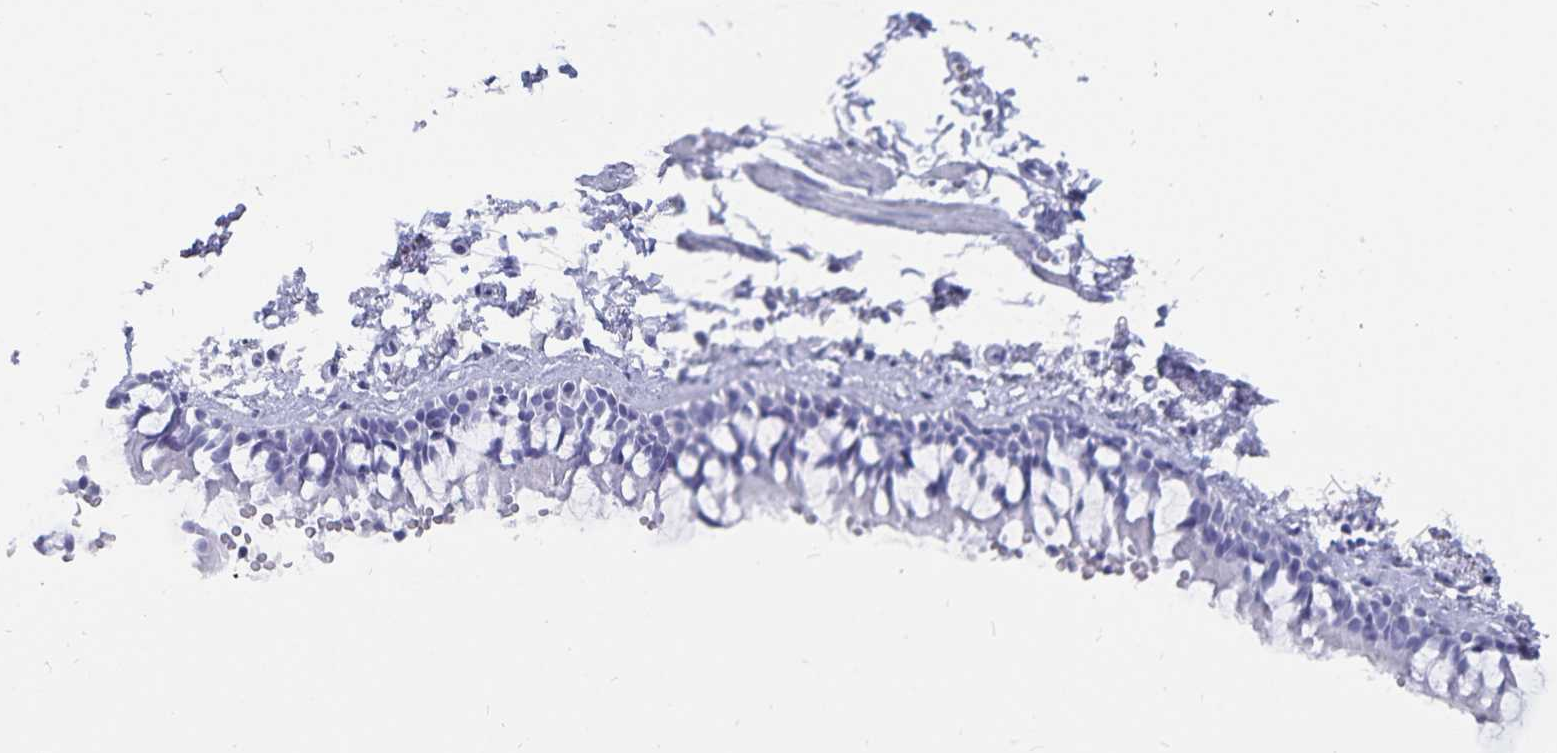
{"staining": {"intensity": "negative", "quantity": "none", "location": "none"}, "tissue": "bronchus", "cell_type": "Respiratory epithelial cells", "image_type": "normal", "snomed": [{"axis": "morphology", "description": "Normal tissue, NOS"}, {"axis": "topography", "description": "Bronchus"}], "caption": "Immunohistochemistry of normal human bronchus exhibits no expression in respiratory epithelial cells. (DAB (3,3'-diaminobenzidine) IHC visualized using brightfield microscopy, high magnification).", "gene": "ADH1A", "patient": {"sex": "female", "age": 59}}